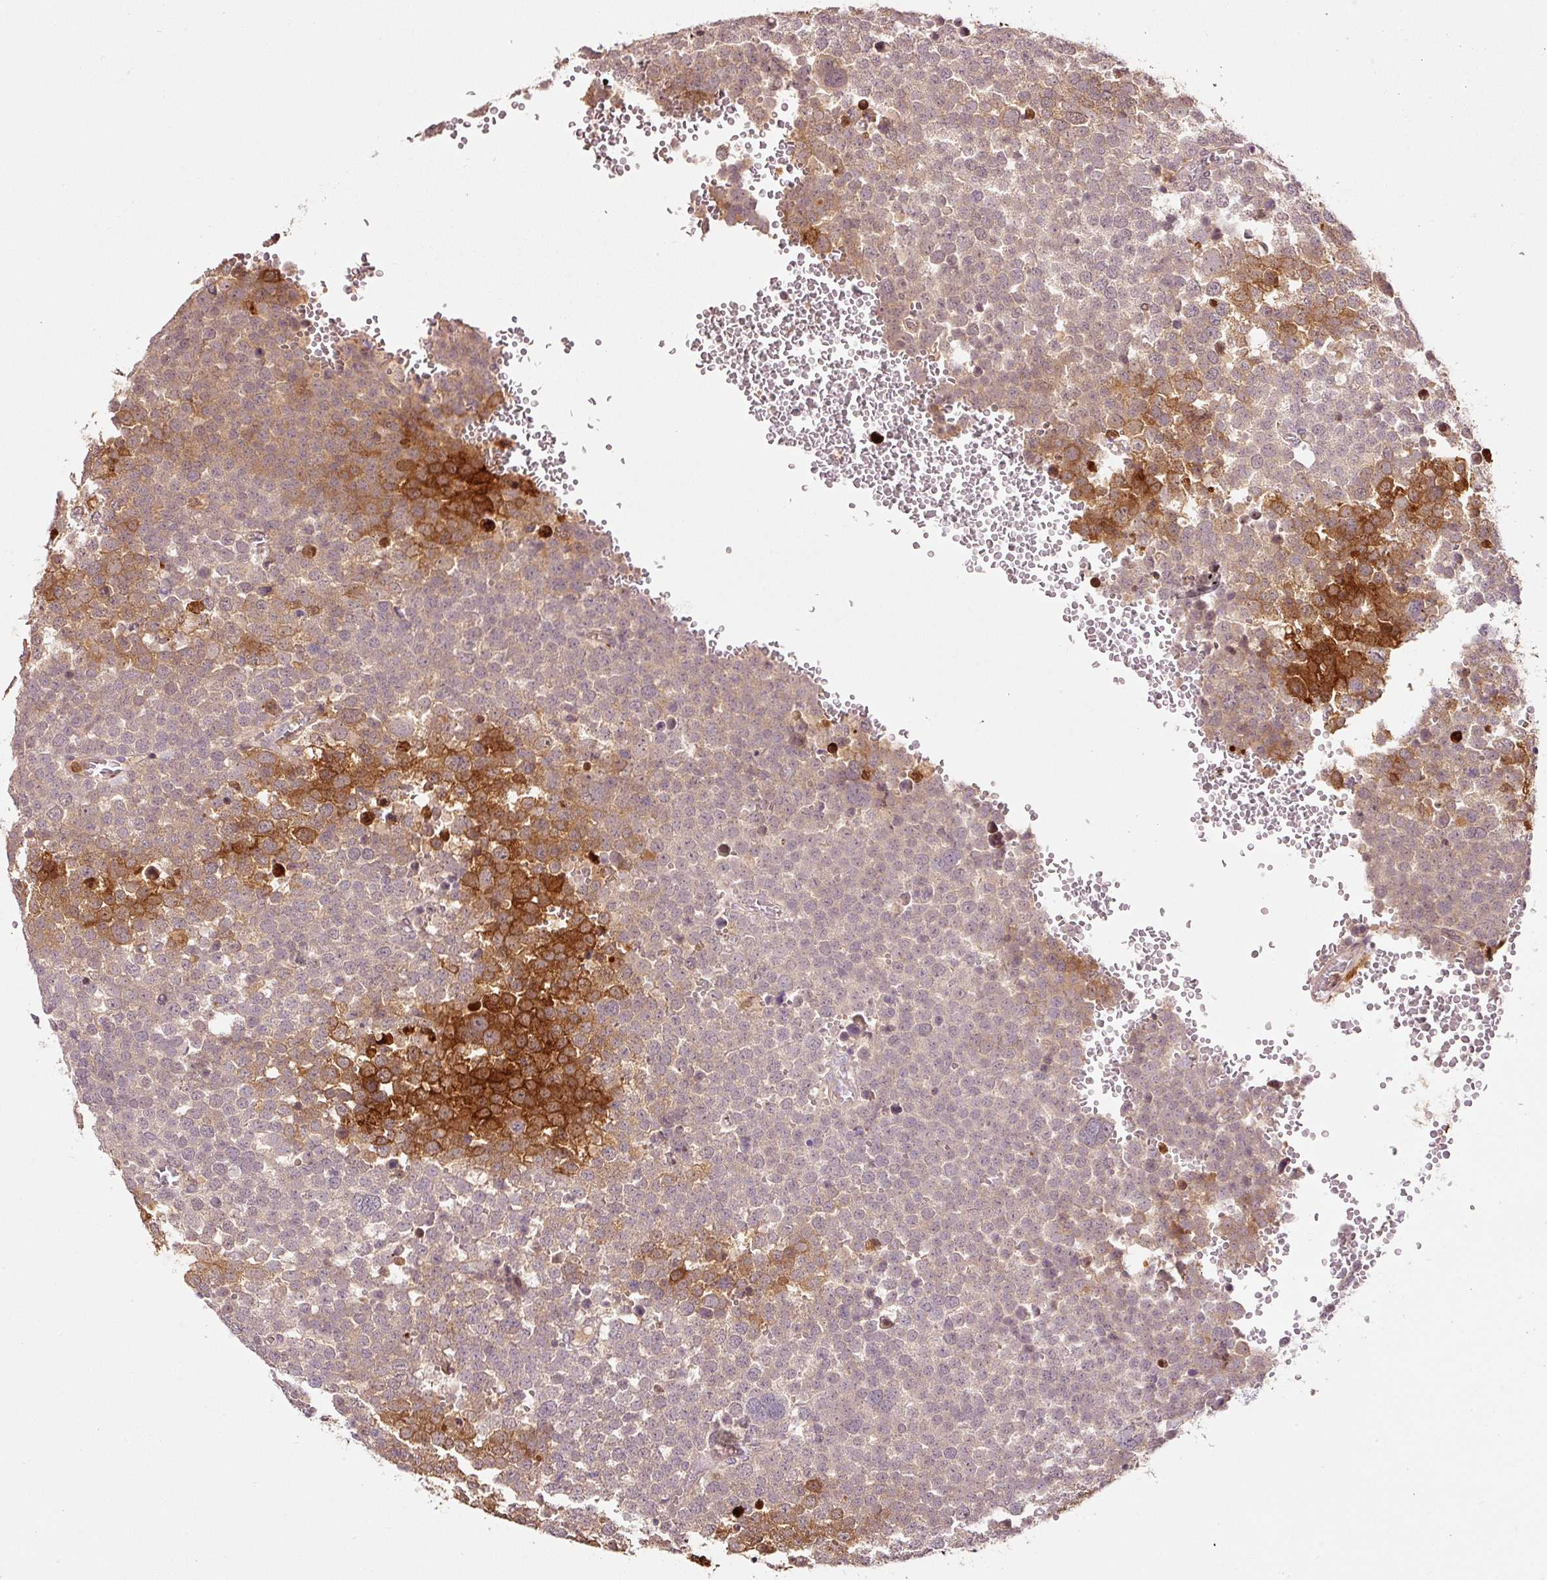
{"staining": {"intensity": "strong", "quantity": "25%-75%", "location": "cytoplasmic/membranous,nuclear"}, "tissue": "testis cancer", "cell_type": "Tumor cells", "image_type": "cancer", "snomed": [{"axis": "morphology", "description": "Seminoma, NOS"}, {"axis": "topography", "description": "Testis"}], "caption": "A histopathology image of testis cancer (seminoma) stained for a protein exhibits strong cytoplasmic/membranous and nuclear brown staining in tumor cells. (DAB (3,3'-diaminobenzidine) = brown stain, brightfield microscopy at high magnification).", "gene": "FBXL14", "patient": {"sex": "male", "age": 71}}